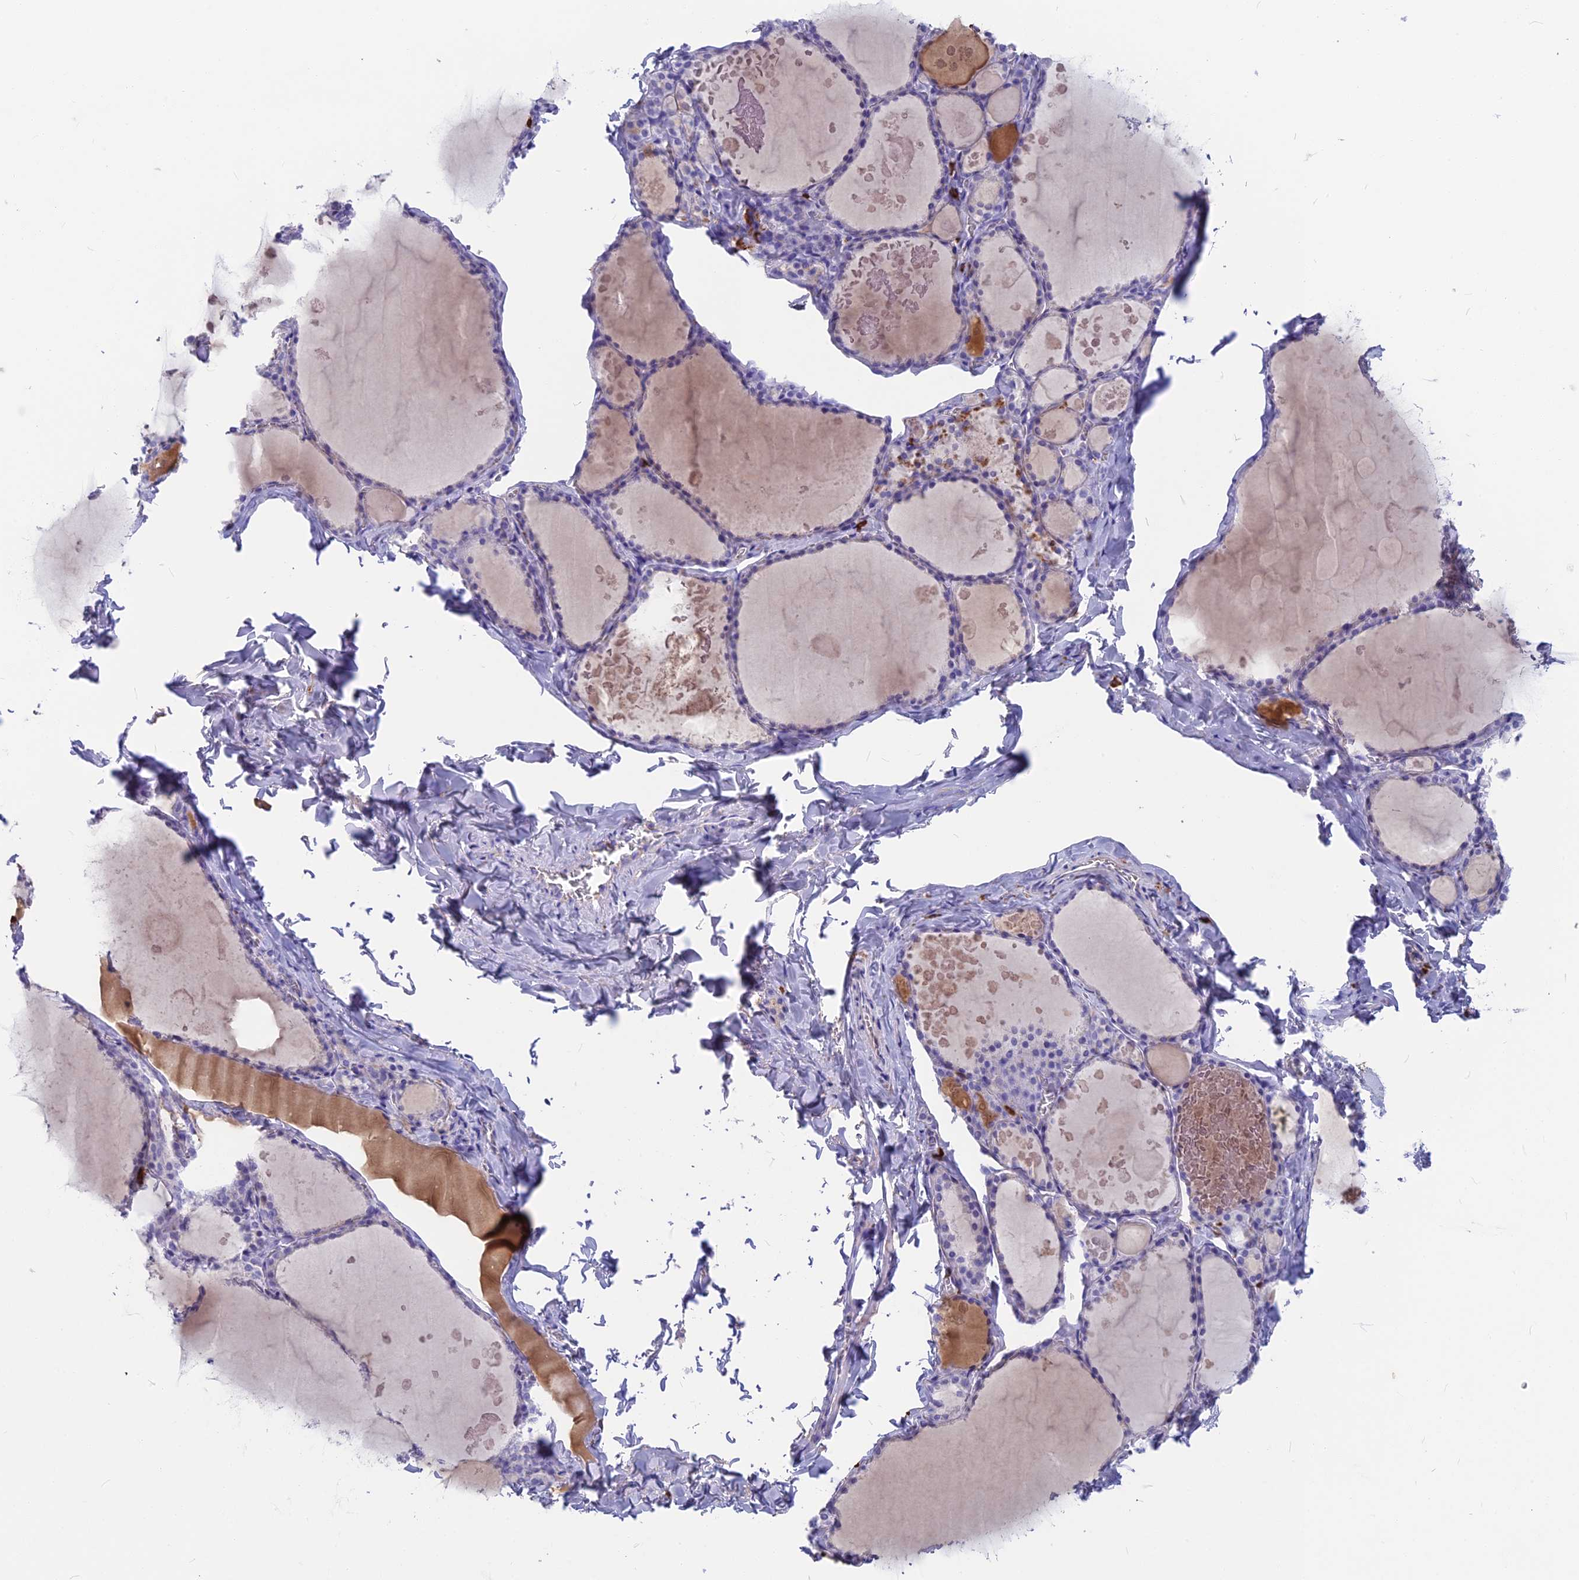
{"staining": {"intensity": "negative", "quantity": "none", "location": "none"}, "tissue": "thyroid gland", "cell_type": "Glandular cells", "image_type": "normal", "snomed": [{"axis": "morphology", "description": "Normal tissue, NOS"}, {"axis": "topography", "description": "Thyroid gland"}], "caption": "Immunohistochemistry image of benign thyroid gland: human thyroid gland stained with DAB demonstrates no significant protein expression in glandular cells.", "gene": "SNAP91", "patient": {"sex": "male", "age": 56}}